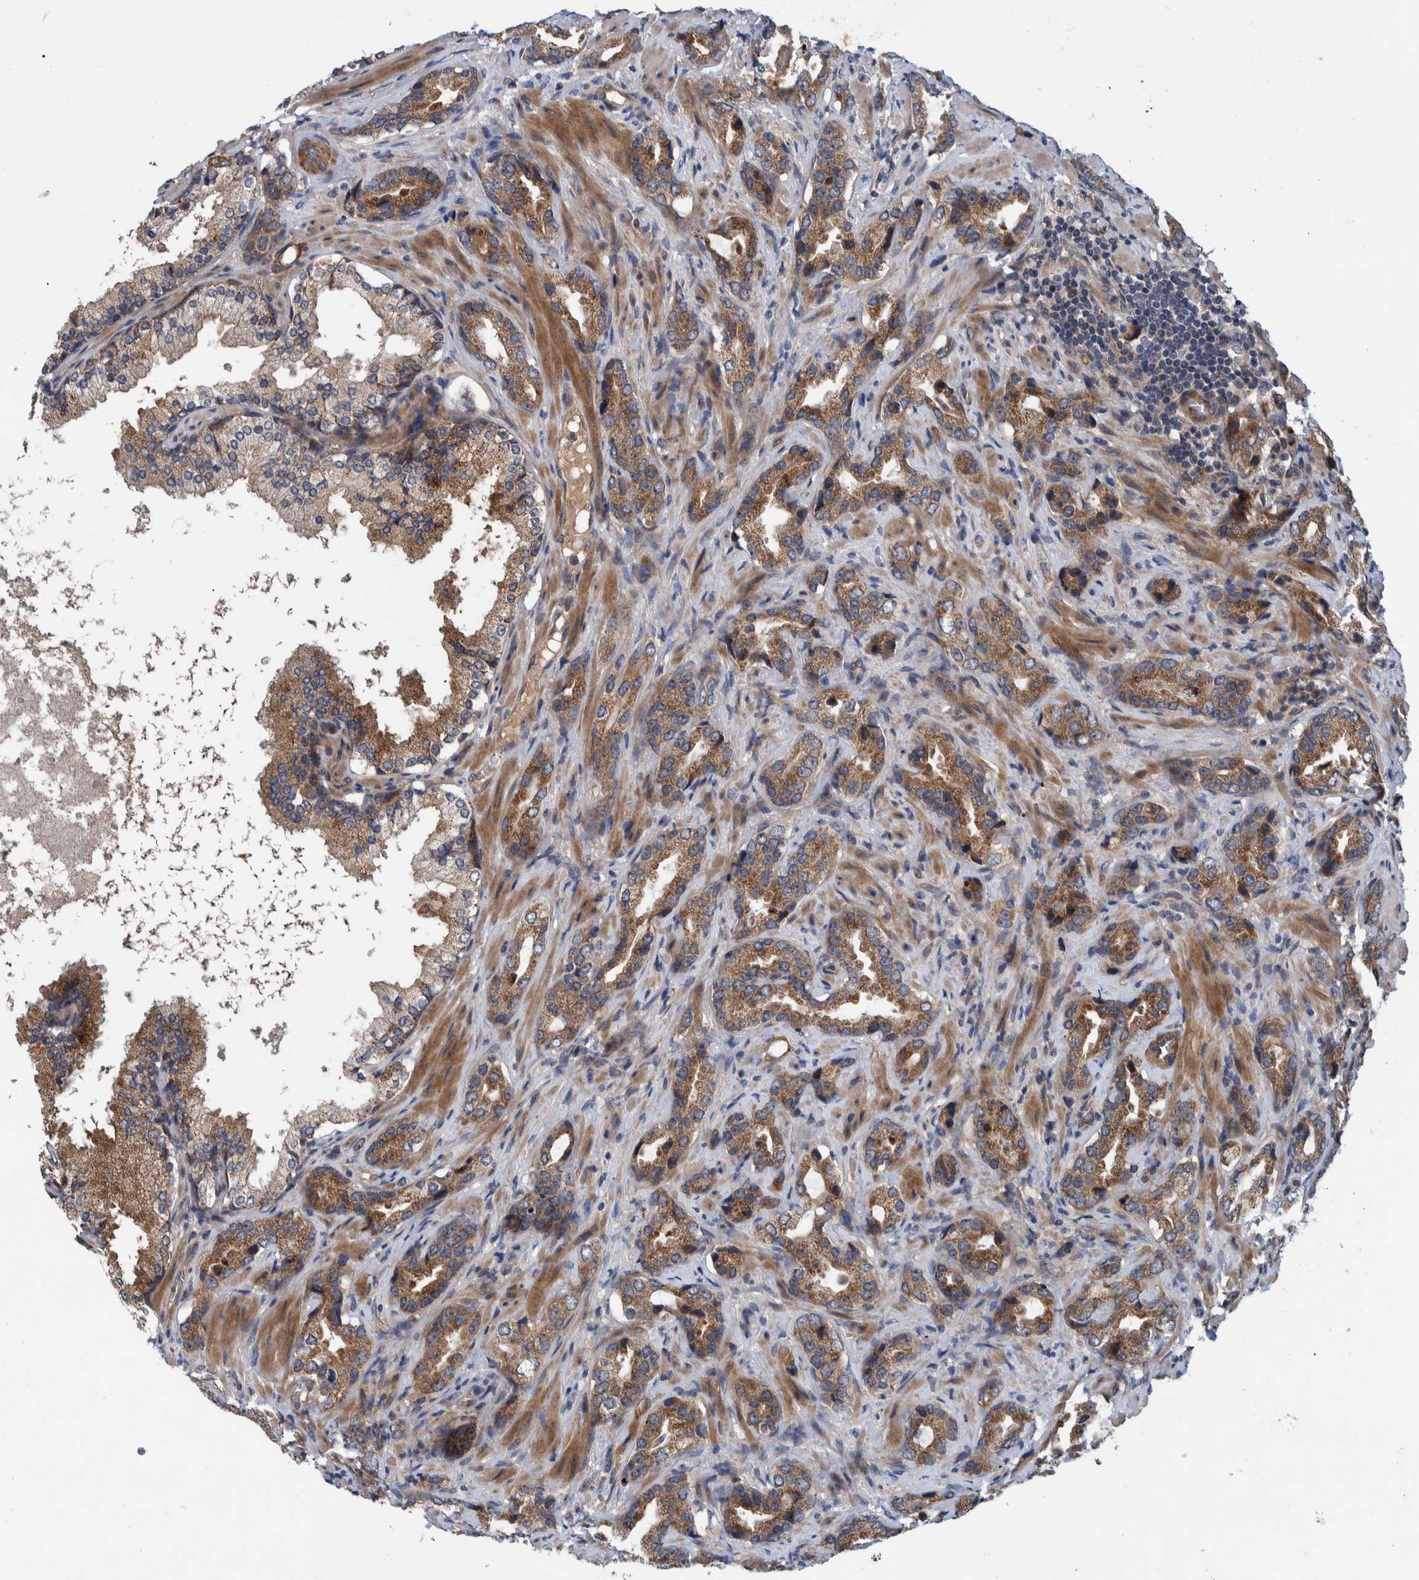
{"staining": {"intensity": "moderate", "quantity": ">75%", "location": "cytoplasmic/membranous"}, "tissue": "prostate cancer", "cell_type": "Tumor cells", "image_type": "cancer", "snomed": [{"axis": "morphology", "description": "Adenocarcinoma, High grade"}, {"axis": "topography", "description": "Prostate"}], "caption": "A high-resolution image shows immunohistochemistry staining of adenocarcinoma (high-grade) (prostate), which shows moderate cytoplasmic/membranous positivity in about >75% of tumor cells.", "gene": "ITIH3", "patient": {"sex": "male", "age": 63}}